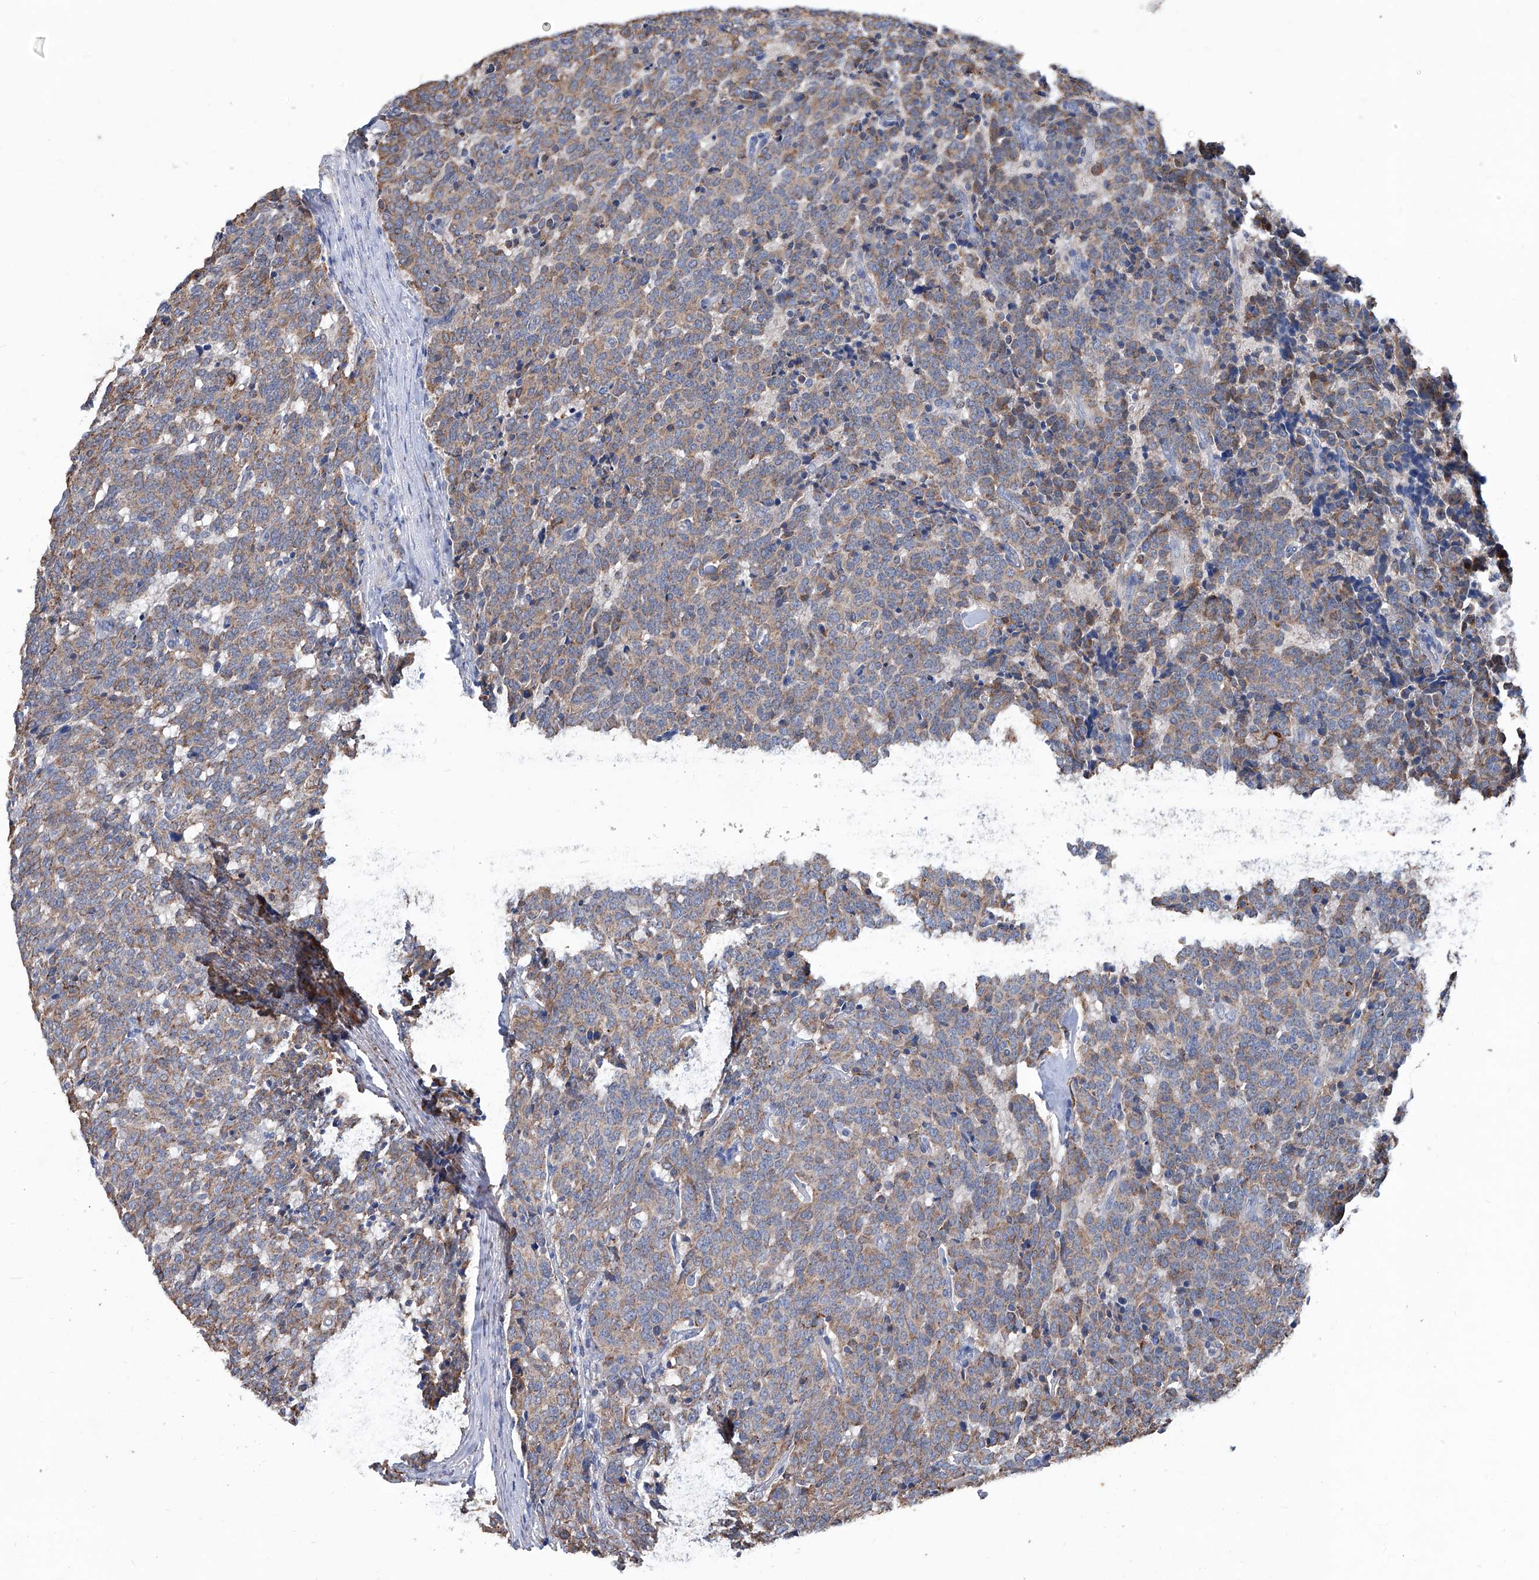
{"staining": {"intensity": "moderate", "quantity": ">75%", "location": "cytoplasmic/membranous"}, "tissue": "carcinoid", "cell_type": "Tumor cells", "image_type": "cancer", "snomed": [{"axis": "morphology", "description": "Carcinoid, malignant, NOS"}, {"axis": "topography", "description": "Lung"}], "caption": "Immunohistochemistry (IHC) micrograph of human carcinoid stained for a protein (brown), which demonstrates medium levels of moderate cytoplasmic/membranous staining in approximately >75% of tumor cells.", "gene": "NHS", "patient": {"sex": "female", "age": 46}}